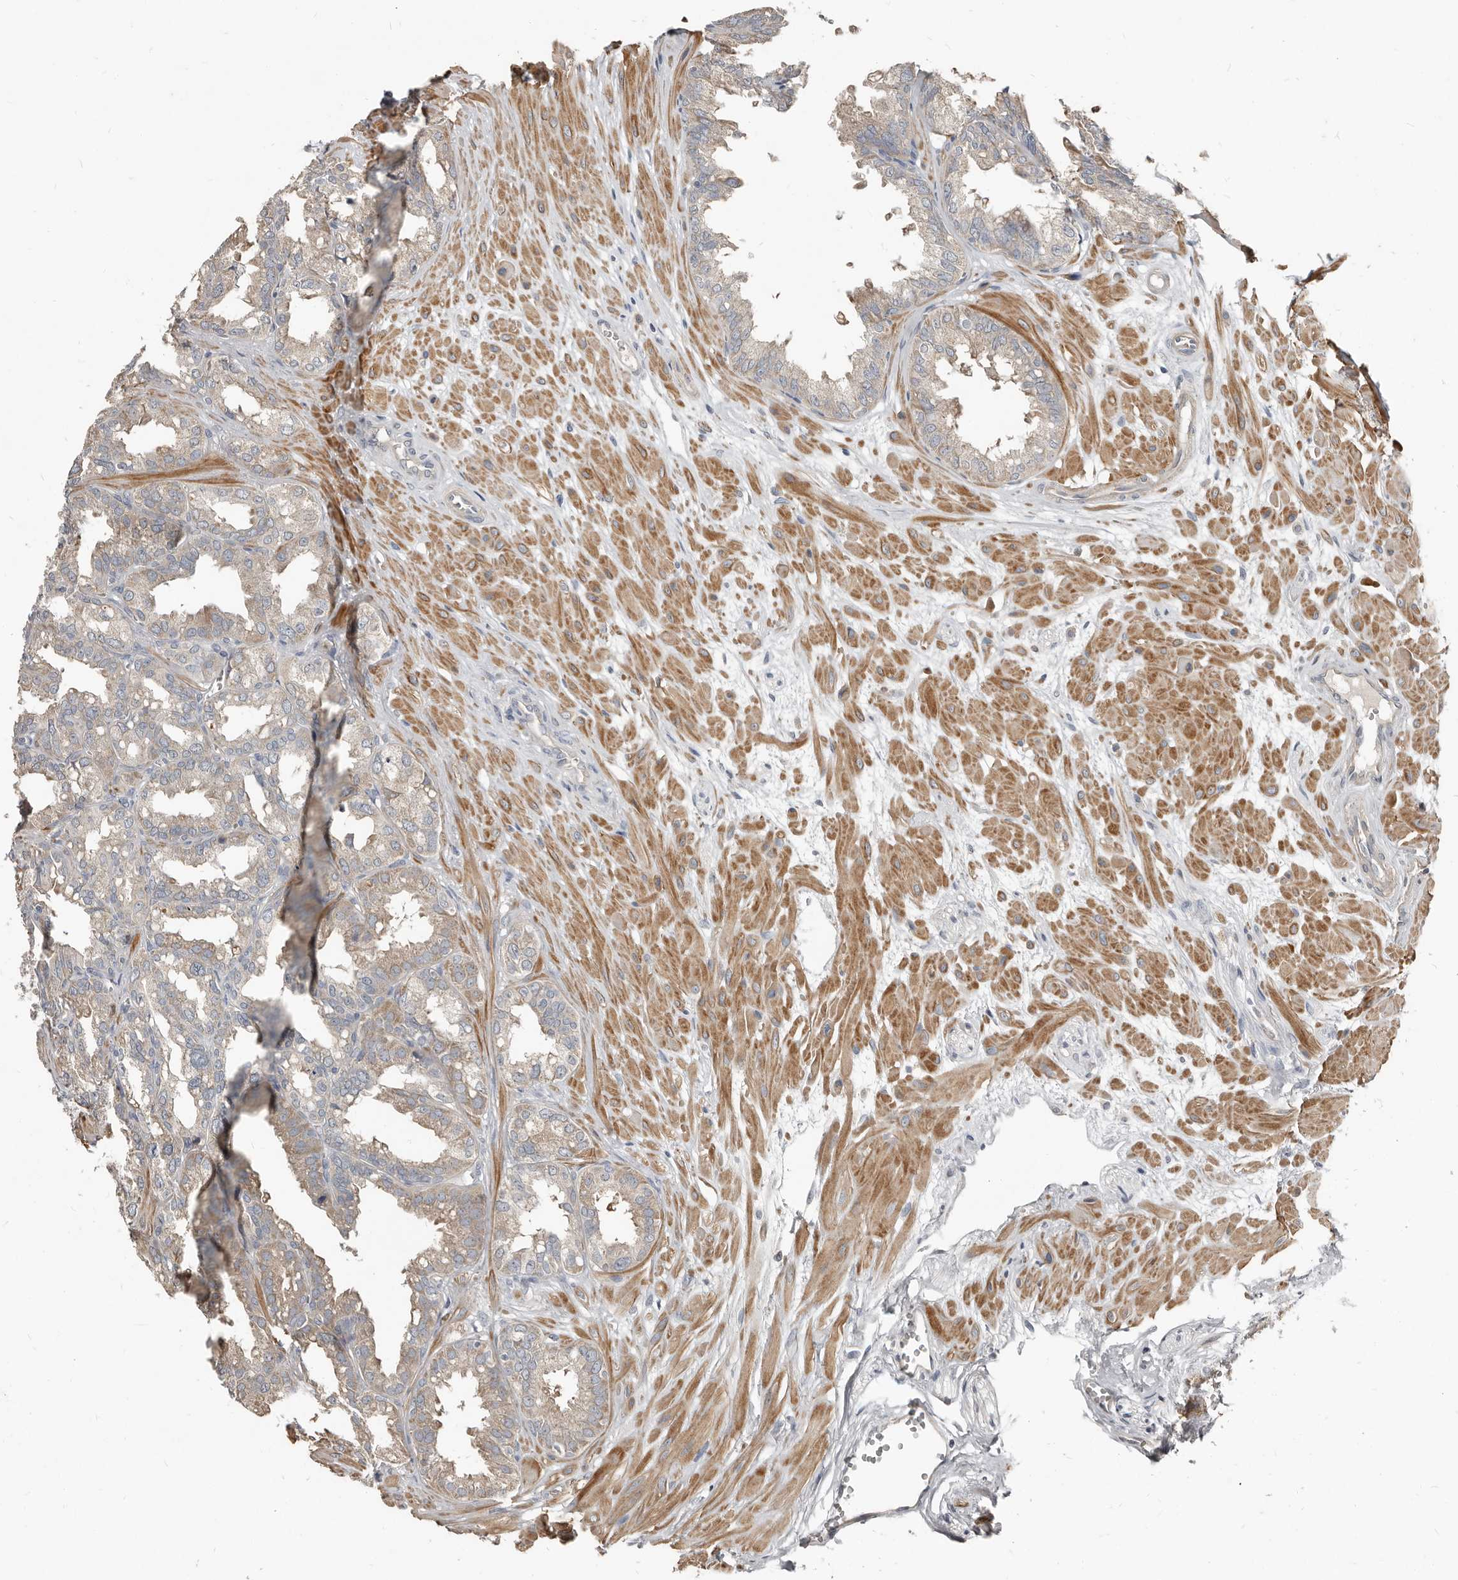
{"staining": {"intensity": "weak", "quantity": "25%-75%", "location": "cytoplasmic/membranous"}, "tissue": "seminal vesicle", "cell_type": "Glandular cells", "image_type": "normal", "snomed": [{"axis": "morphology", "description": "Normal tissue, NOS"}, {"axis": "topography", "description": "Prostate"}, {"axis": "topography", "description": "Seminal veicle"}], "caption": "Approximately 25%-75% of glandular cells in unremarkable human seminal vesicle display weak cytoplasmic/membranous protein staining as visualized by brown immunohistochemical staining.", "gene": "AKNAD1", "patient": {"sex": "male", "age": 51}}